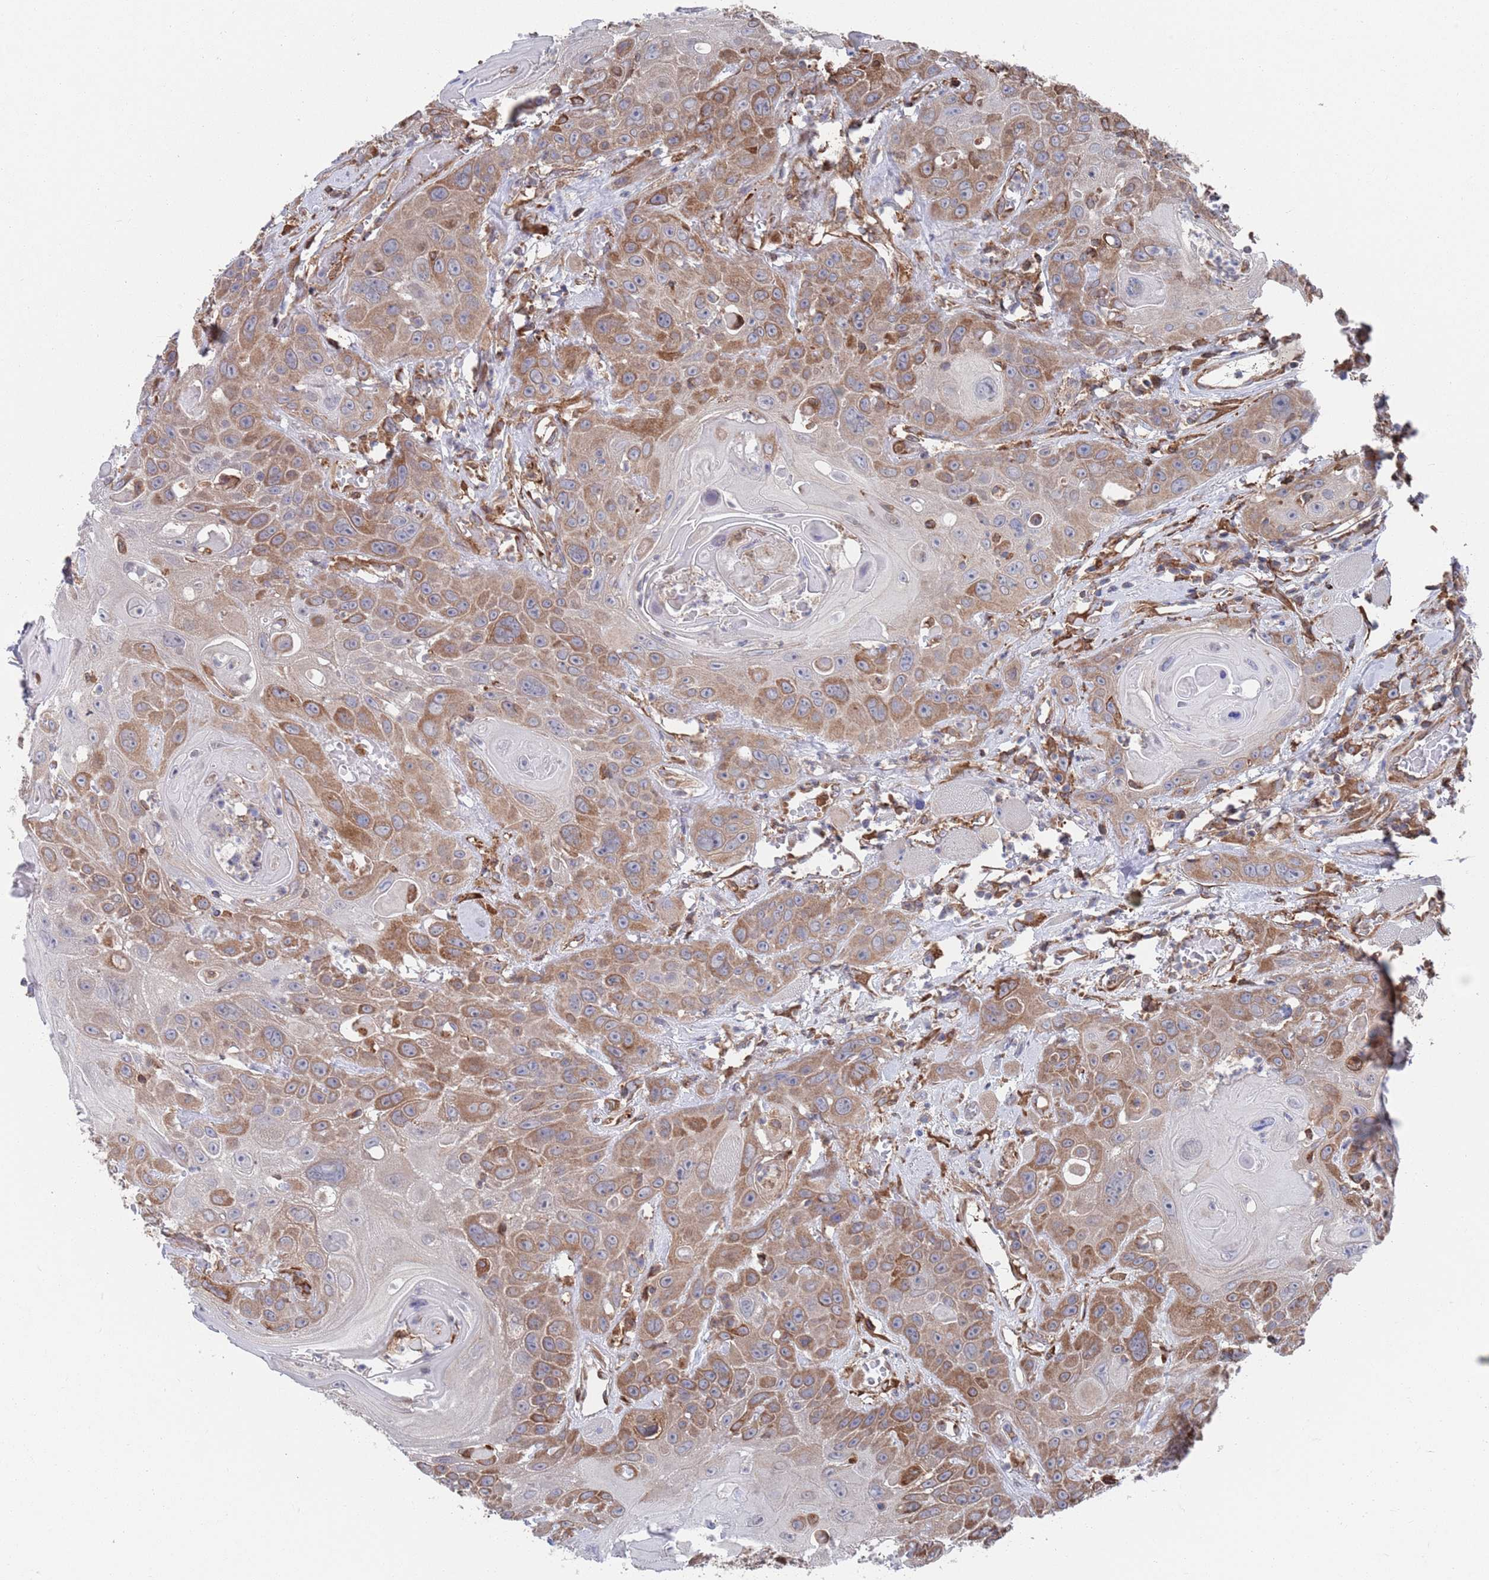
{"staining": {"intensity": "moderate", "quantity": ">75%", "location": "cytoplasmic/membranous"}, "tissue": "head and neck cancer", "cell_type": "Tumor cells", "image_type": "cancer", "snomed": [{"axis": "morphology", "description": "Squamous cell carcinoma, NOS"}, {"axis": "topography", "description": "Head-Neck"}], "caption": "Head and neck squamous cell carcinoma stained with immunohistochemistry (IHC) displays moderate cytoplasmic/membranous expression in approximately >75% of tumor cells.", "gene": "GID8", "patient": {"sex": "female", "age": 59}}